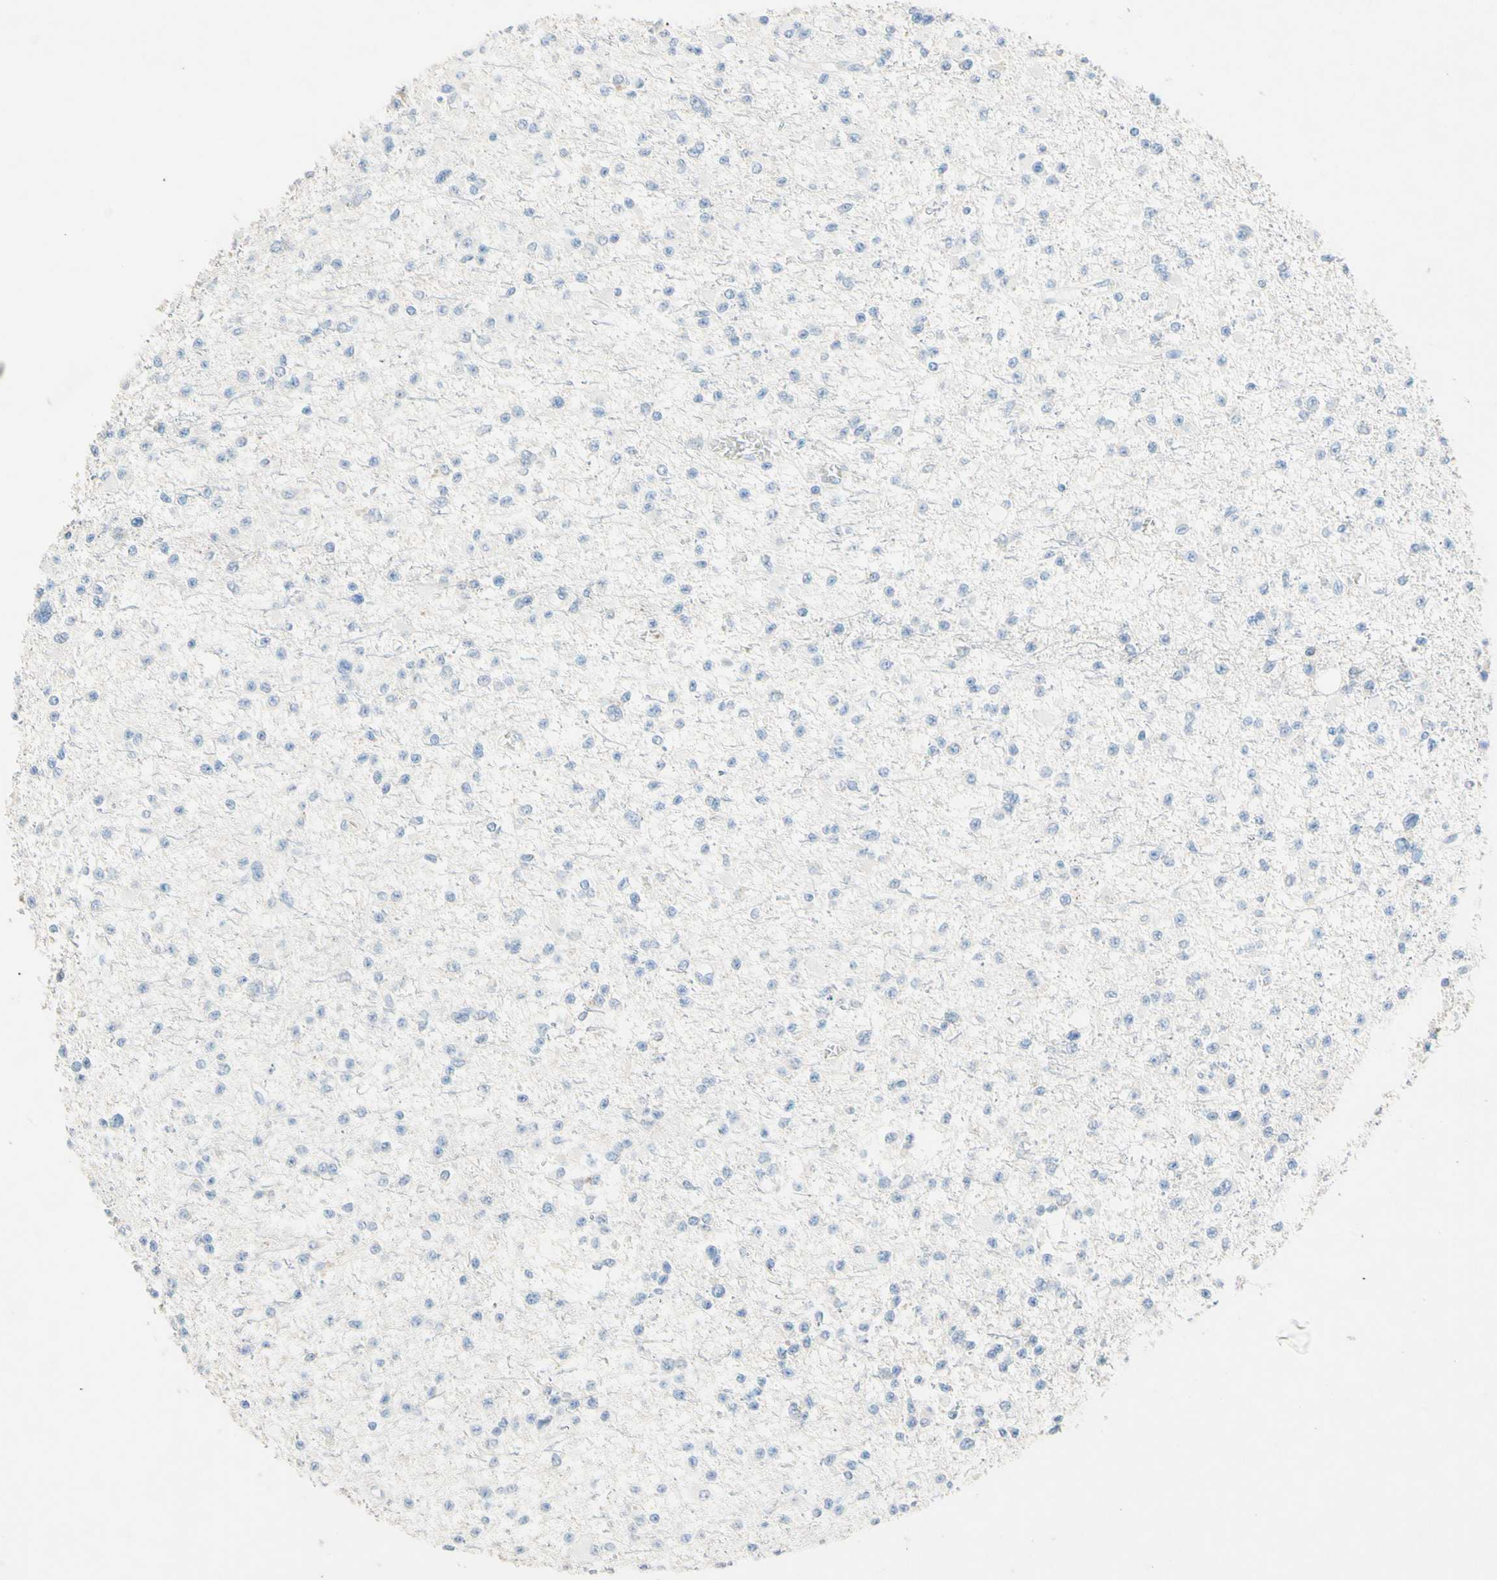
{"staining": {"intensity": "negative", "quantity": "none", "location": "none"}, "tissue": "glioma", "cell_type": "Tumor cells", "image_type": "cancer", "snomed": [{"axis": "morphology", "description": "Glioma, malignant, Low grade"}, {"axis": "topography", "description": "Brain"}], "caption": "Protein analysis of glioma exhibits no significant staining in tumor cells.", "gene": "NFKBIZ", "patient": {"sex": "female", "age": 22}}